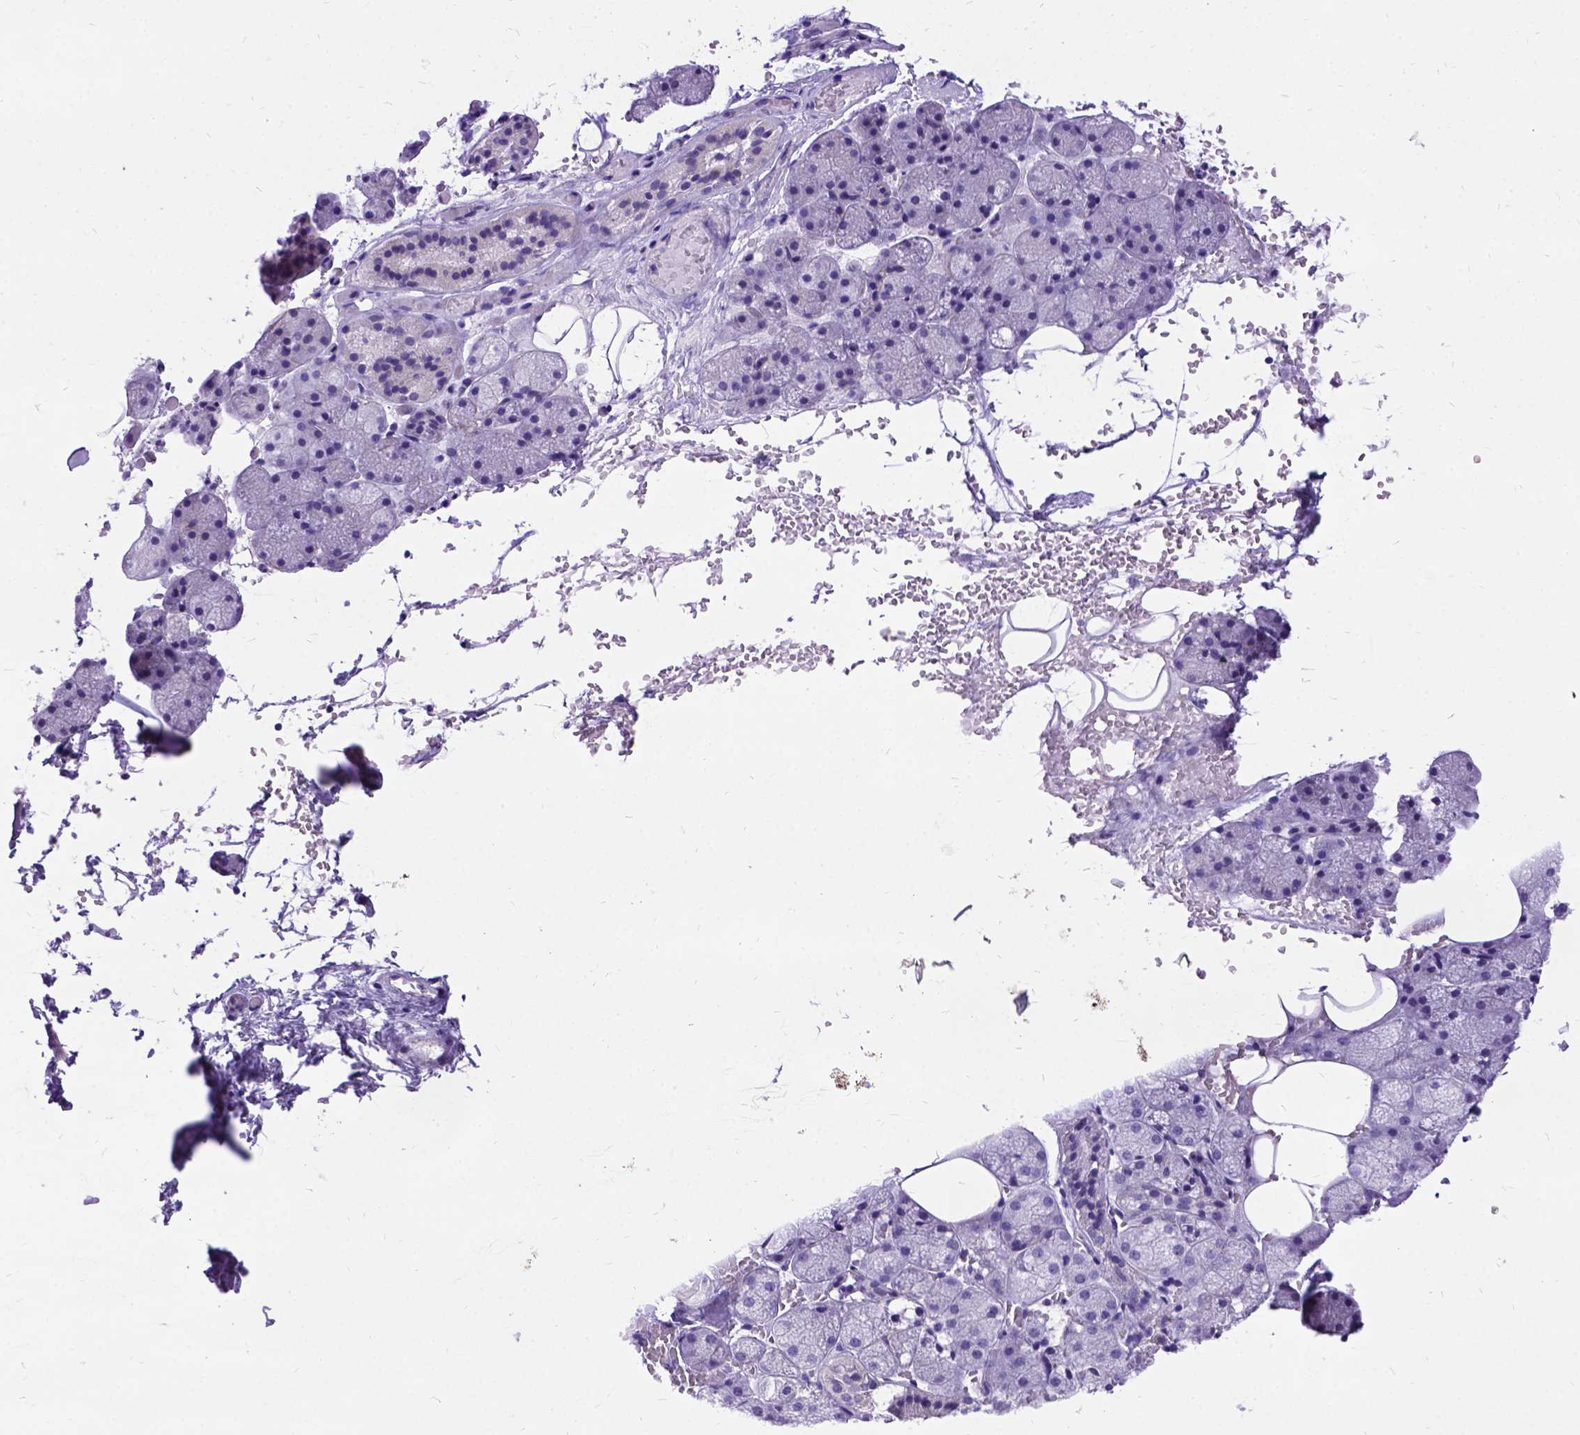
{"staining": {"intensity": "weak", "quantity": "<25%", "location": "cytoplasmic/membranous"}, "tissue": "salivary gland", "cell_type": "Glandular cells", "image_type": "normal", "snomed": [{"axis": "morphology", "description": "Normal tissue, NOS"}, {"axis": "topography", "description": "Salivary gland"}, {"axis": "topography", "description": "Peripheral nerve tissue"}], "caption": "An immunohistochemistry photomicrograph of normal salivary gland is shown. There is no staining in glandular cells of salivary gland. Nuclei are stained in blue.", "gene": "ENSG00000254979", "patient": {"sex": "male", "age": 38}}